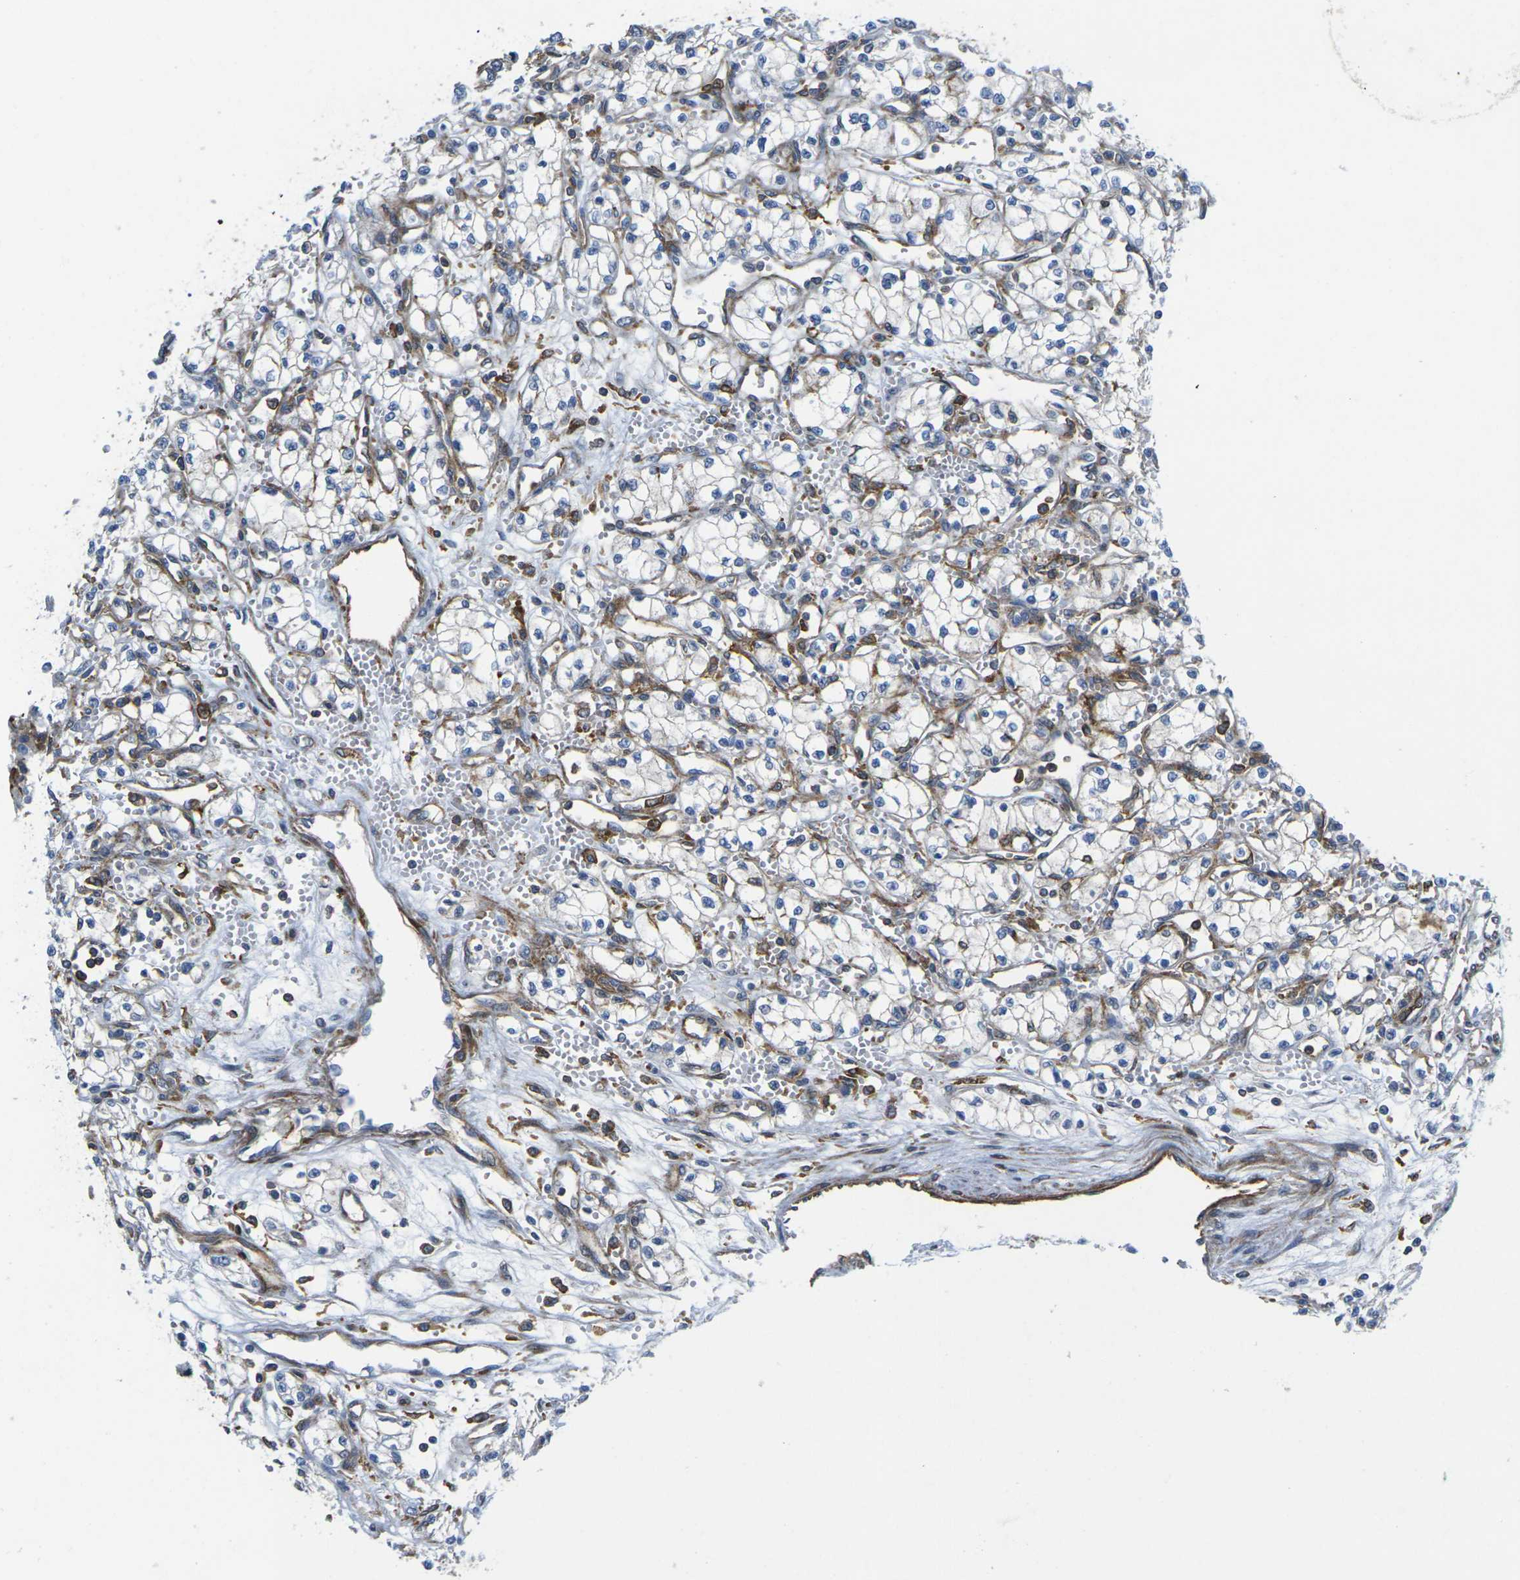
{"staining": {"intensity": "negative", "quantity": "none", "location": "none"}, "tissue": "renal cancer", "cell_type": "Tumor cells", "image_type": "cancer", "snomed": [{"axis": "morphology", "description": "Normal tissue, NOS"}, {"axis": "morphology", "description": "Adenocarcinoma, NOS"}, {"axis": "topography", "description": "Kidney"}], "caption": "Tumor cells show no significant protein staining in renal cancer (adenocarcinoma).", "gene": "IQGAP1", "patient": {"sex": "male", "age": 59}}